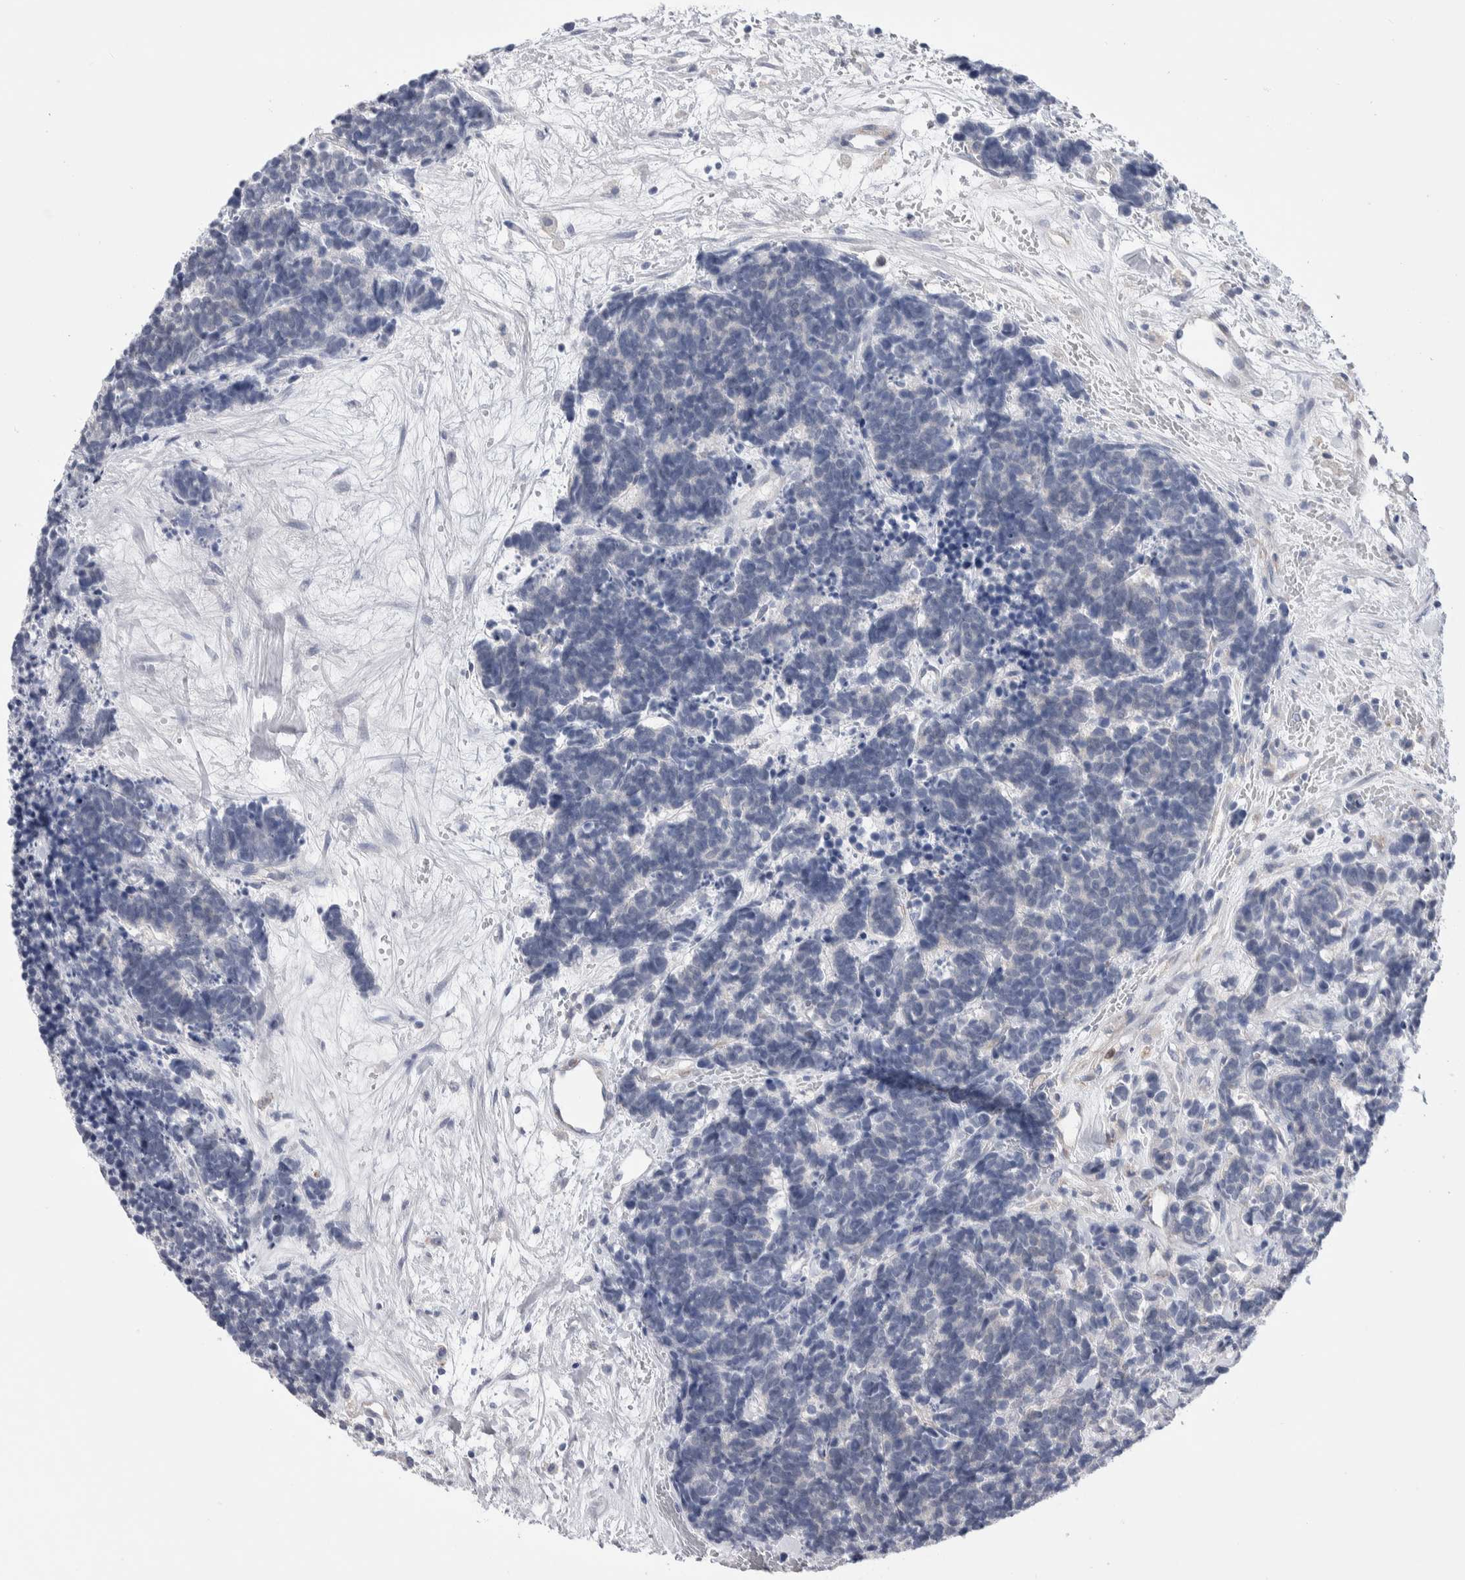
{"staining": {"intensity": "negative", "quantity": "none", "location": "none"}, "tissue": "carcinoid", "cell_type": "Tumor cells", "image_type": "cancer", "snomed": [{"axis": "morphology", "description": "Carcinoma, NOS"}, {"axis": "morphology", "description": "Carcinoid, malignant, NOS"}, {"axis": "topography", "description": "Urinary bladder"}], "caption": "A high-resolution image shows immunohistochemistry (IHC) staining of carcinoma, which shows no significant staining in tumor cells.", "gene": "LURAP1L", "patient": {"sex": "male", "age": 57}}